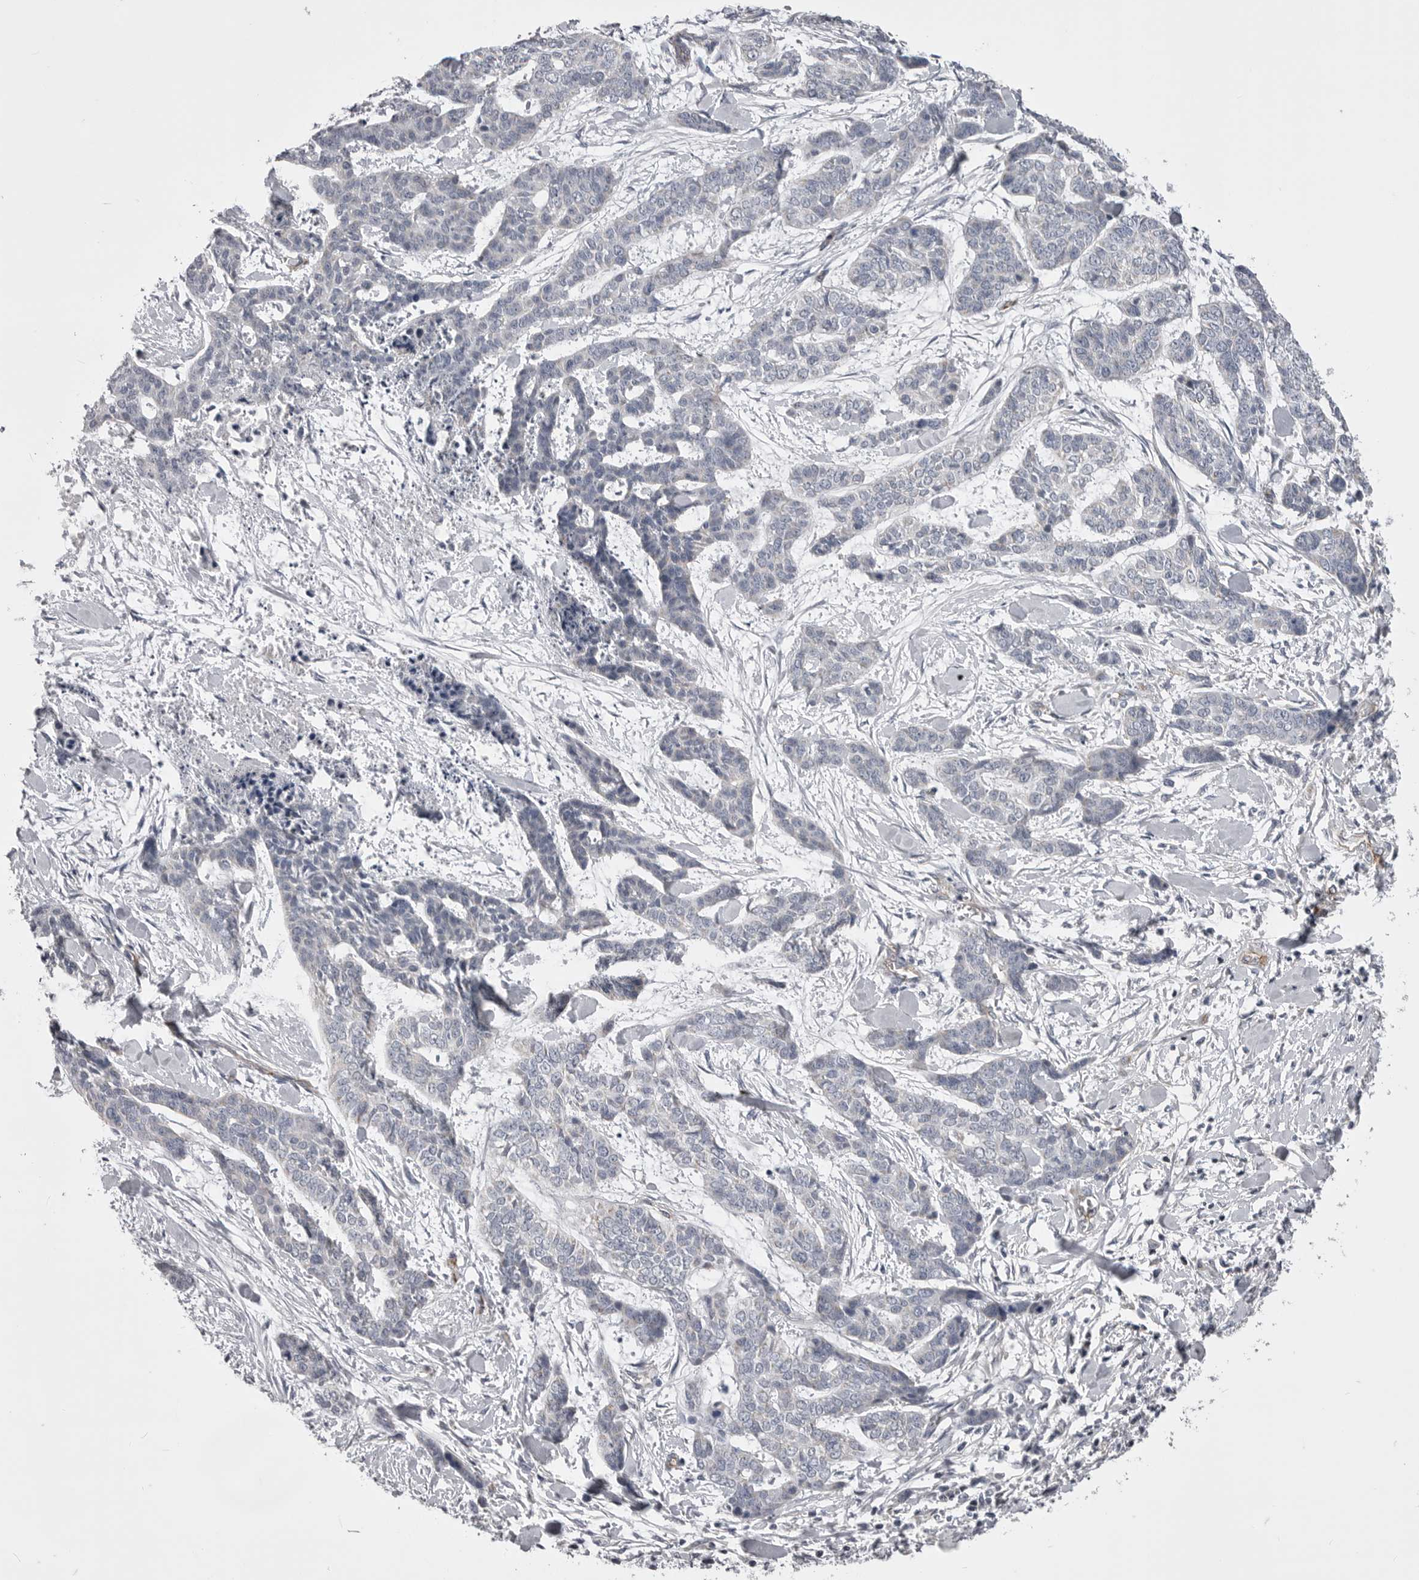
{"staining": {"intensity": "negative", "quantity": "none", "location": "none"}, "tissue": "skin cancer", "cell_type": "Tumor cells", "image_type": "cancer", "snomed": [{"axis": "morphology", "description": "Basal cell carcinoma"}, {"axis": "topography", "description": "Skin"}], "caption": "The histopathology image shows no staining of tumor cells in skin cancer.", "gene": "OPLAH", "patient": {"sex": "female", "age": 64}}